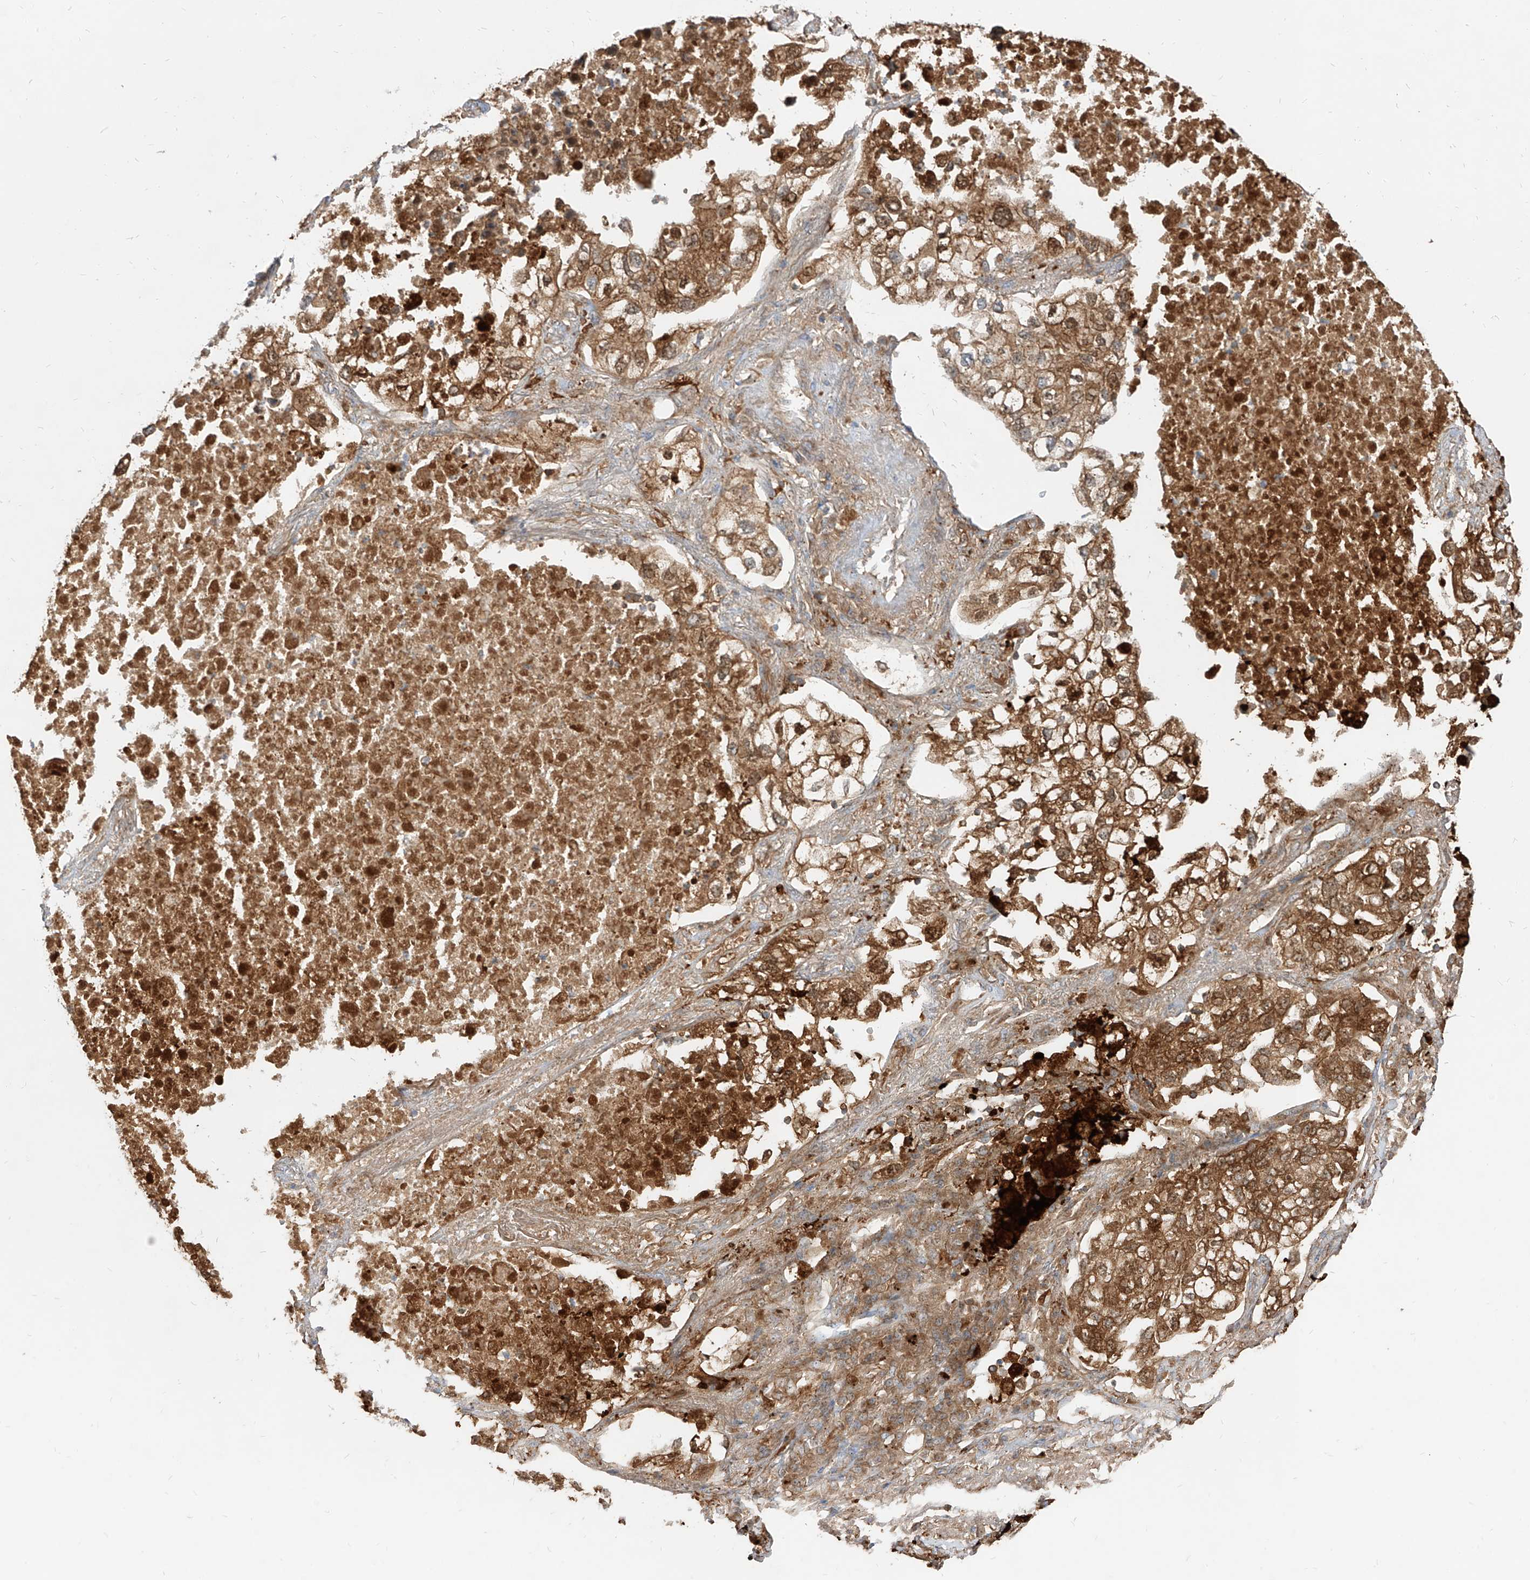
{"staining": {"intensity": "moderate", "quantity": ">75%", "location": "cytoplasmic/membranous"}, "tissue": "lung cancer", "cell_type": "Tumor cells", "image_type": "cancer", "snomed": [{"axis": "morphology", "description": "Adenocarcinoma, NOS"}, {"axis": "topography", "description": "Lung"}], "caption": "Brown immunohistochemical staining in lung cancer displays moderate cytoplasmic/membranous expression in approximately >75% of tumor cells.", "gene": "KYNU", "patient": {"sex": "male", "age": 63}}